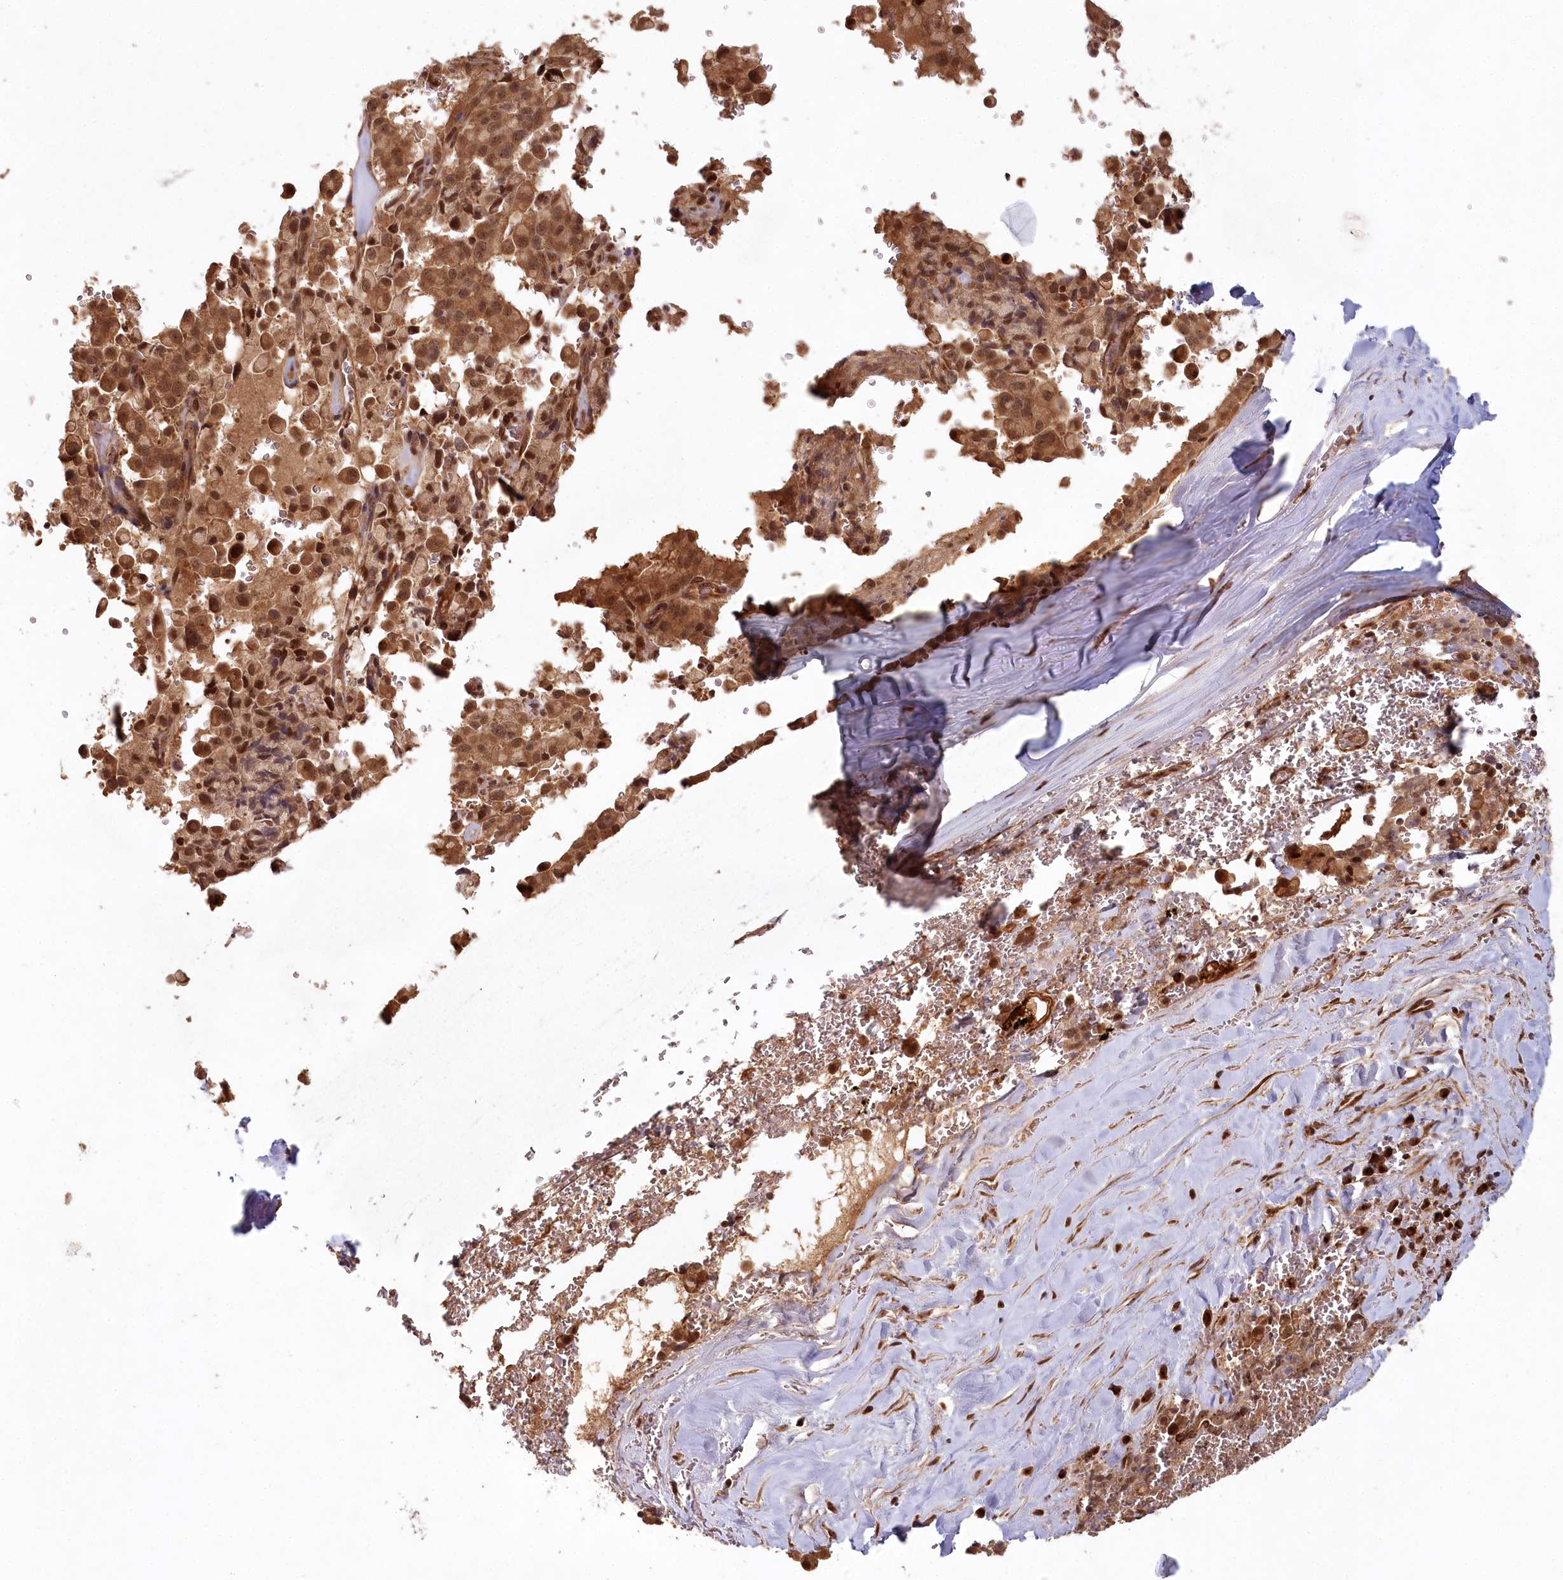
{"staining": {"intensity": "moderate", "quantity": ">75%", "location": "cytoplasmic/membranous,nuclear"}, "tissue": "pancreatic cancer", "cell_type": "Tumor cells", "image_type": "cancer", "snomed": [{"axis": "morphology", "description": "Adenocarcinoma, NOS"}, {"axis": "topography", "description": "Pancreas"}], "caption": "The immunohistochemical stain highlights moderate cytoplasmic/membranous and nuclear expression in tumor cells of pancreatic cancer (adenocarcinoma) tissue. (Stains: DAB (3,3'-diaminobenzidine) in brown, nuclei in blue, Microscopy: brightfield microscopy at high magnification).", "gene": "WAPL", "patient": {"sex": "male", "age": 65}}